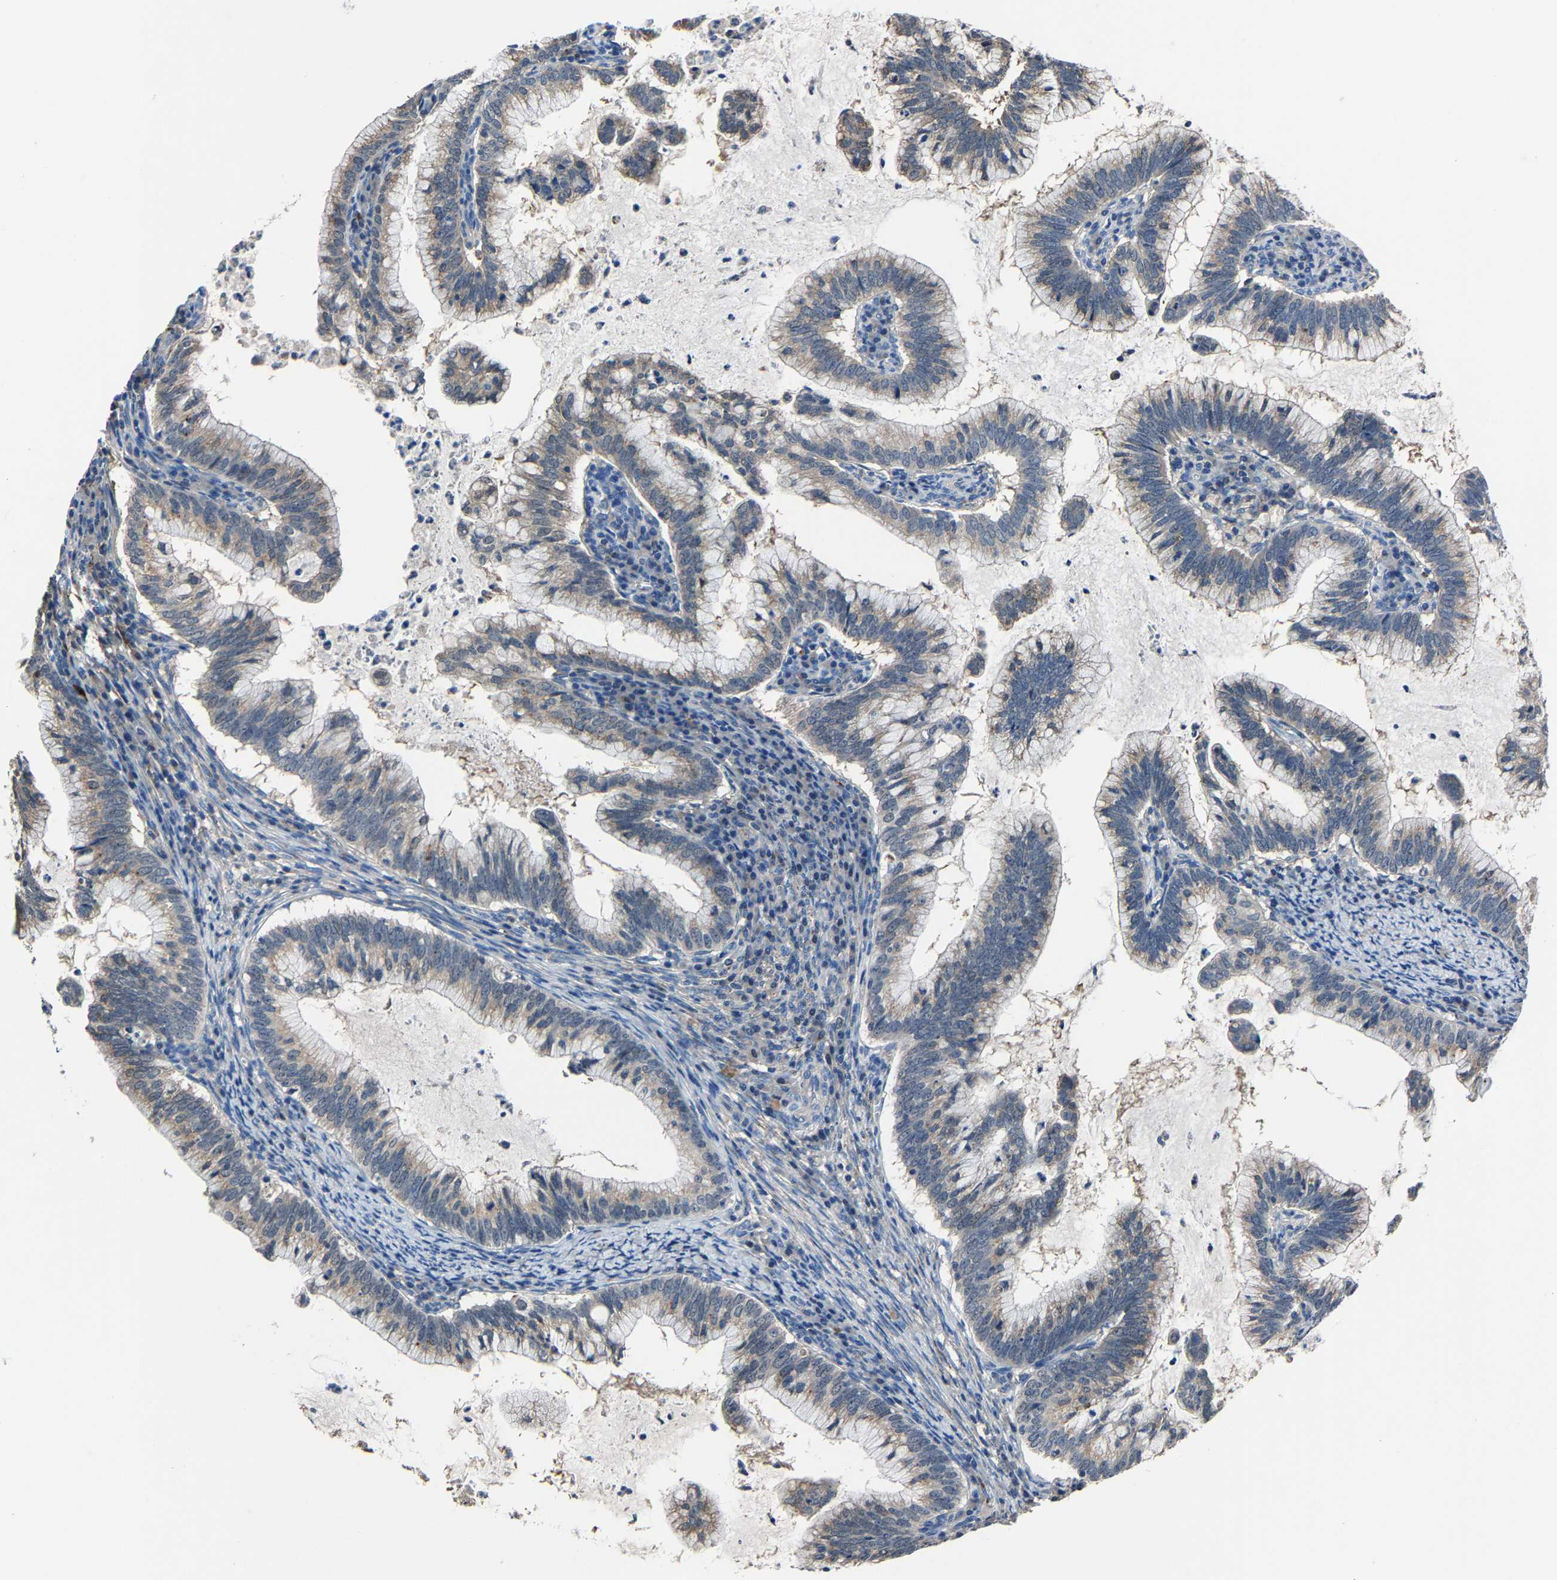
{"staining": {"intensity": "weak", "quantity": "25%-75%", "location": "cytoplasmic/membranous"}, "tissue": "cervical cancer", "cell_type": "Tumor cells", "image_type": "cancer", "snomed": [{"axis": "morphology", "description": "Adenocarcinoma, NOS"}, {"axis": "topography", "description": "Cervix"}], "caption": "The micrograph exhibits staining of cervical cancer, revealing weak cytoplasmic/membranous protein staining (brown color) within tumor cells.", "gene": "STRBP", "patient": {"sex": "female", "age": 36}}